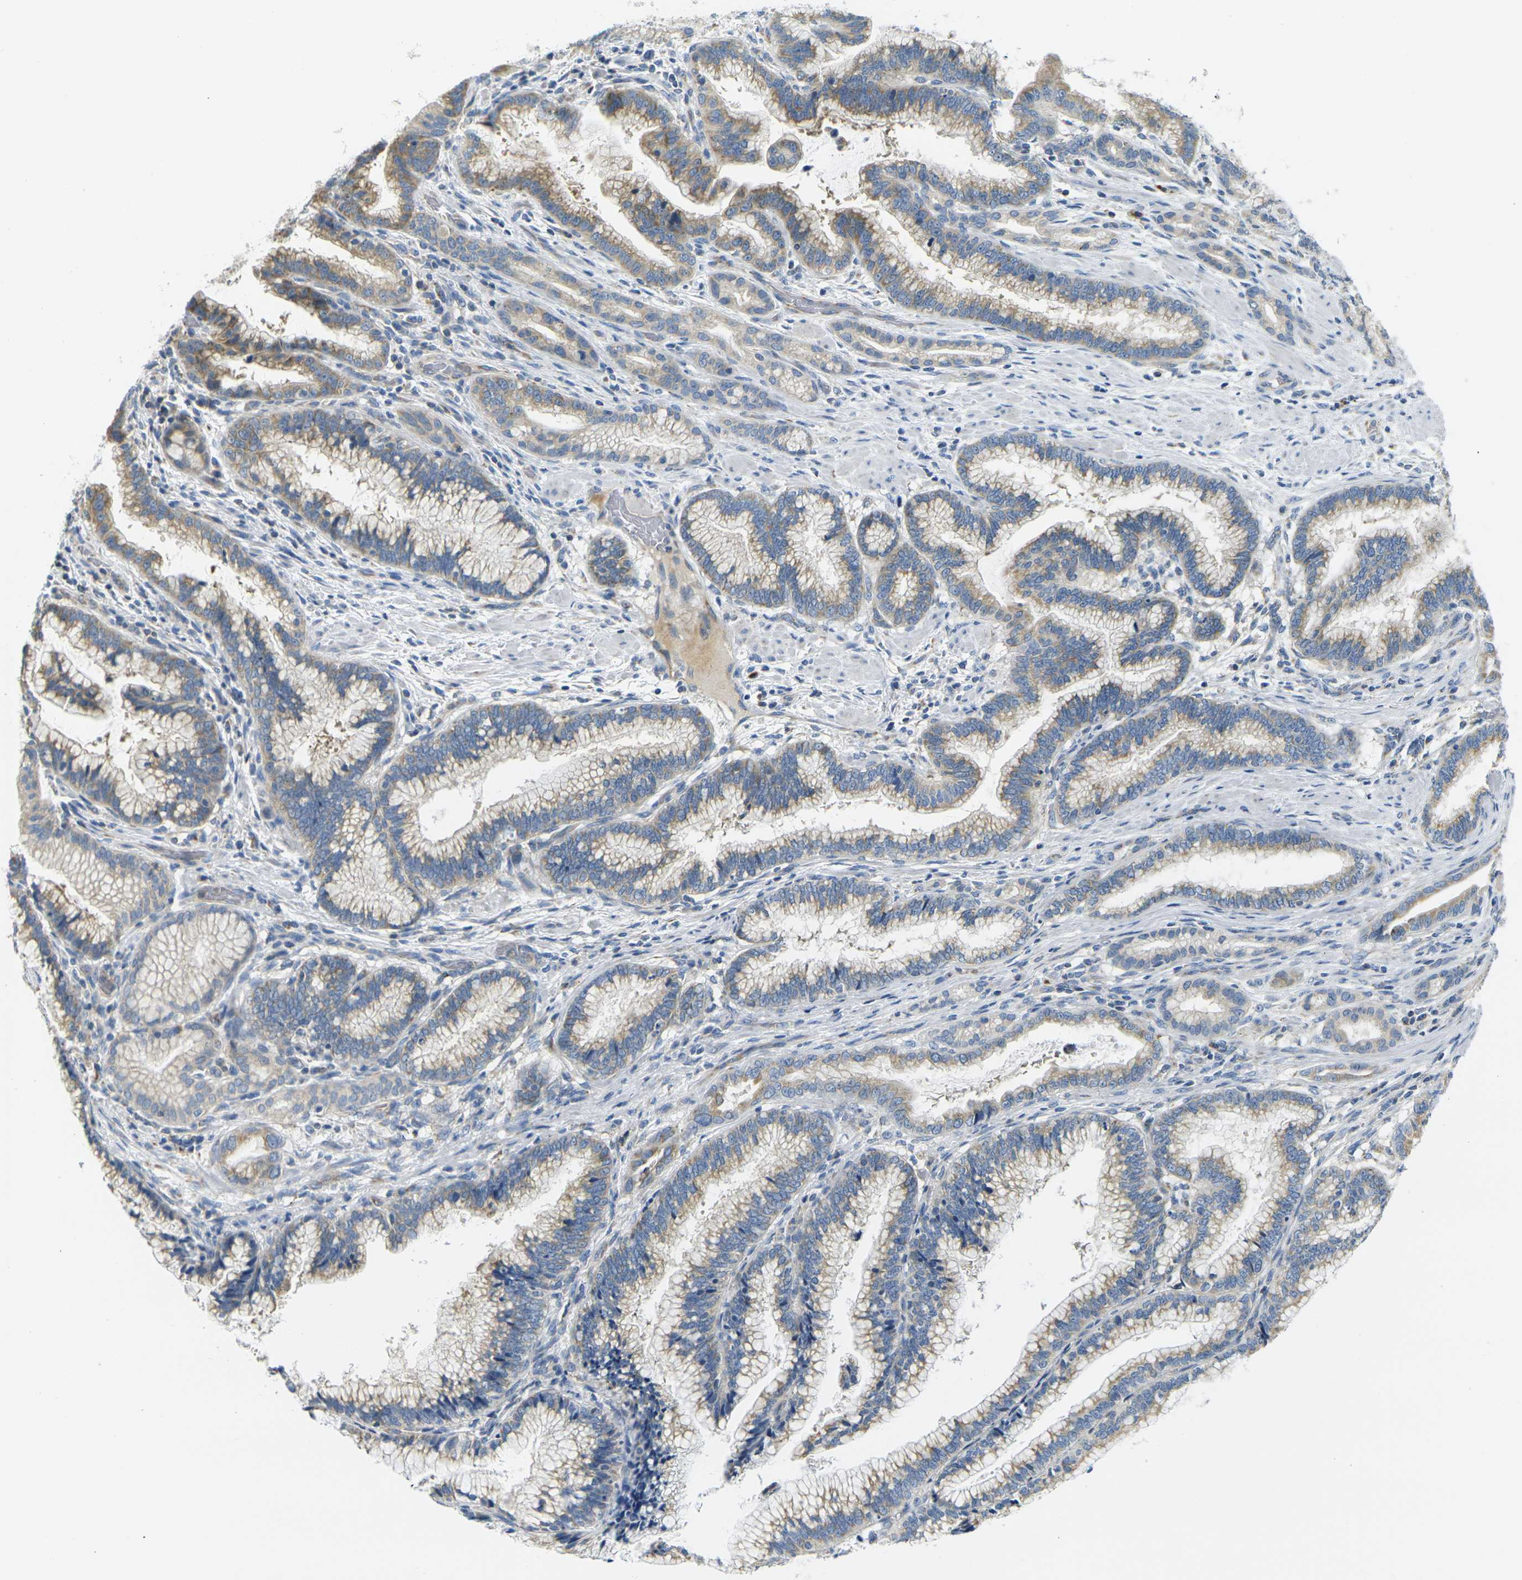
{"staining": {"intensity": "weak", "quantity": ">75%", "location": "cytoplasmic/membranous"}, "tissue": "pancreatic cancer", "cell_type": "Tumor cells", "image_type": "cancer", "snomed": [{"axis": "morphology", "description": "Adenocarcinoma, NOS"}, {"axis": "topography", "description": "Pancreas"}], "caption": "Protein staining of pancreatic cancer (adenocarcinoma) tissue demonstrates weak cytoplasmic/membranous expression in approximately >75% of tumor cells.", "gene": "PARD6B", "patient": {"sex": "female", "age": 64}}